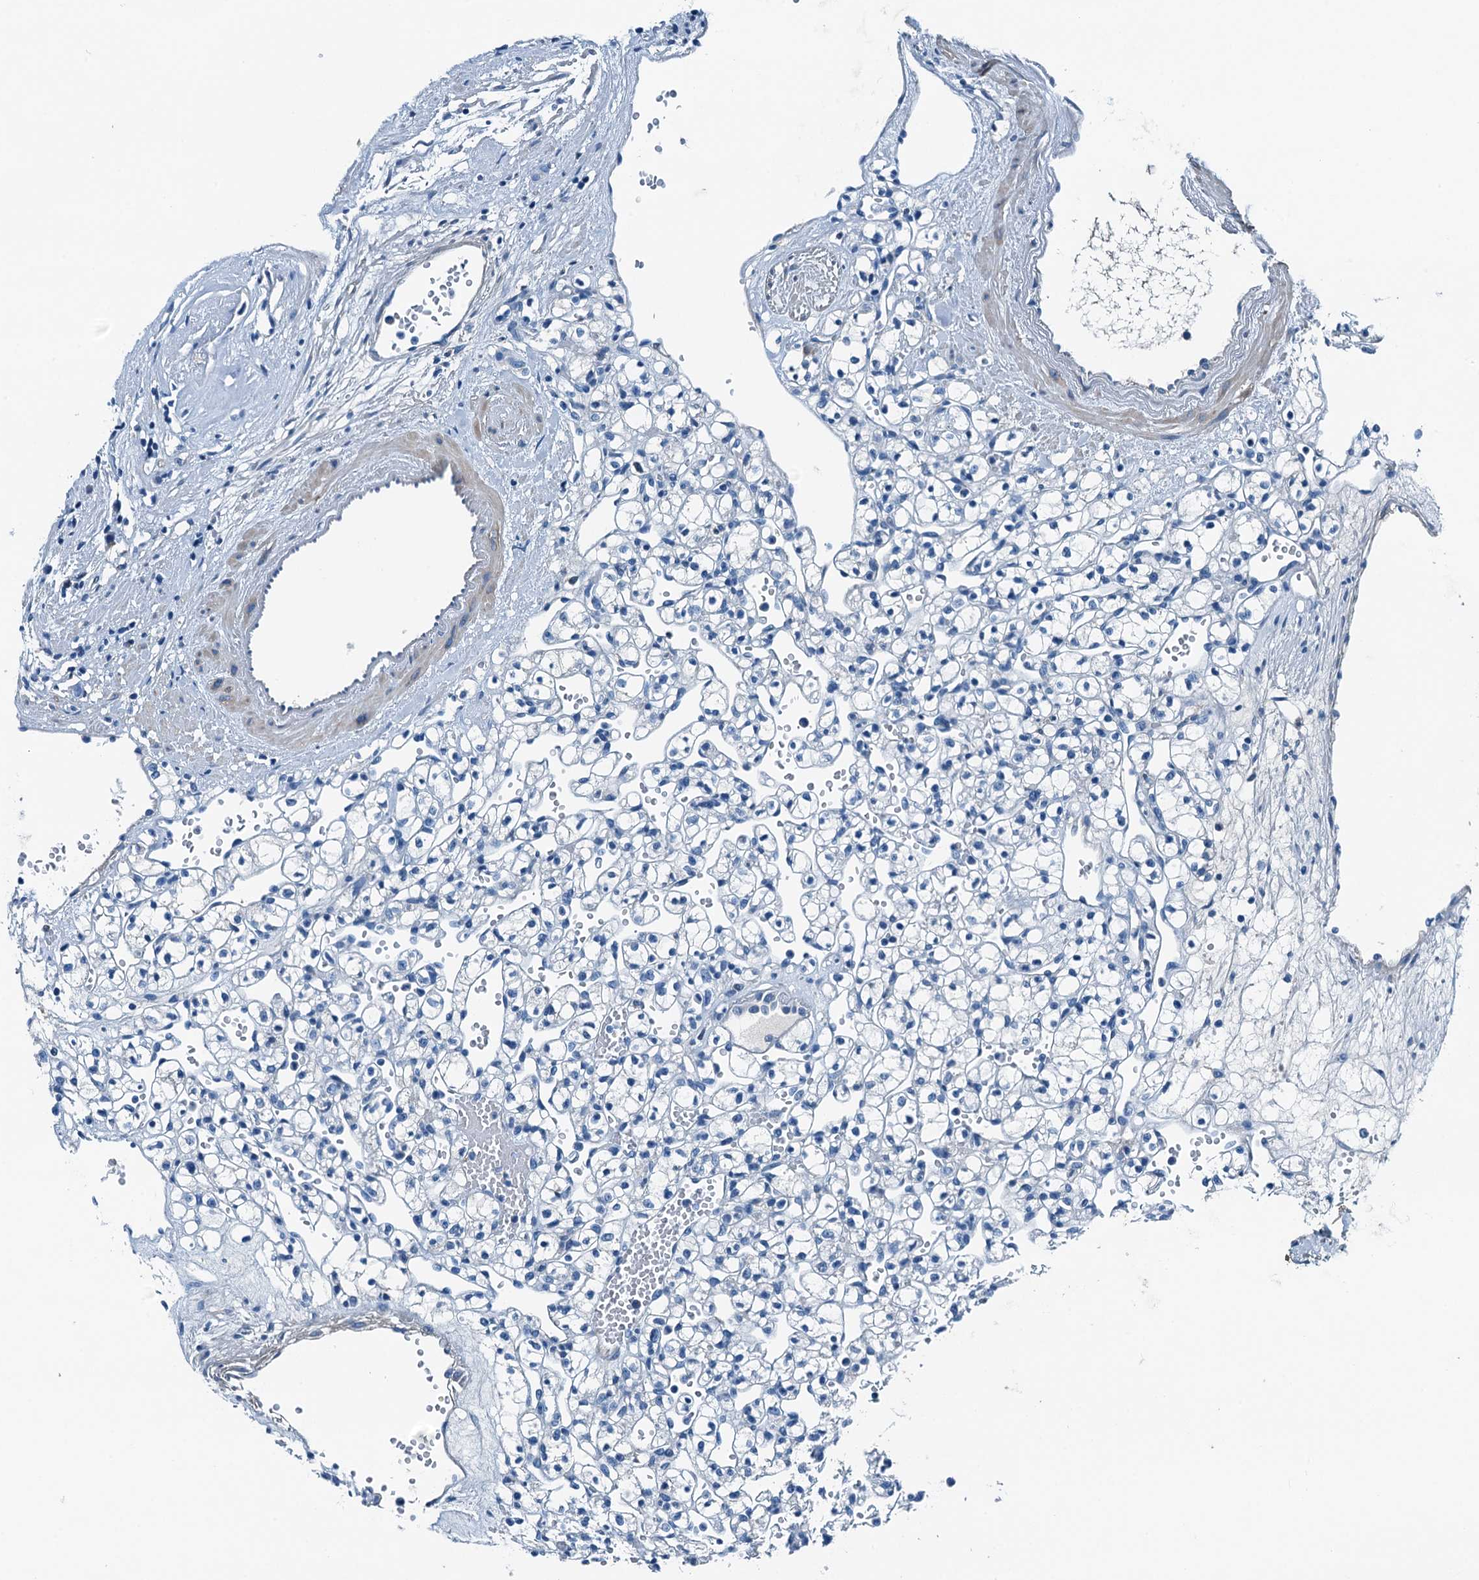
{"staining": {"intensity": "negative", "quantity": "none", "location": "none"}, "tissue": "renal cancer", "cell_type": "Tumor cells", "image_type": "cancer", "snomed": [{"axis": "morphology", "description": "Adenocarcinoma, NOS"}, {"axis": "topography", "description": "Kidney"}], "caption": "Immunohistochemistry (IHC) of renal adenocarcinoma displays no staining in tumor cells.", "gene": "RAB3IL1", "patient": {"sex": "female", "age": 59}}